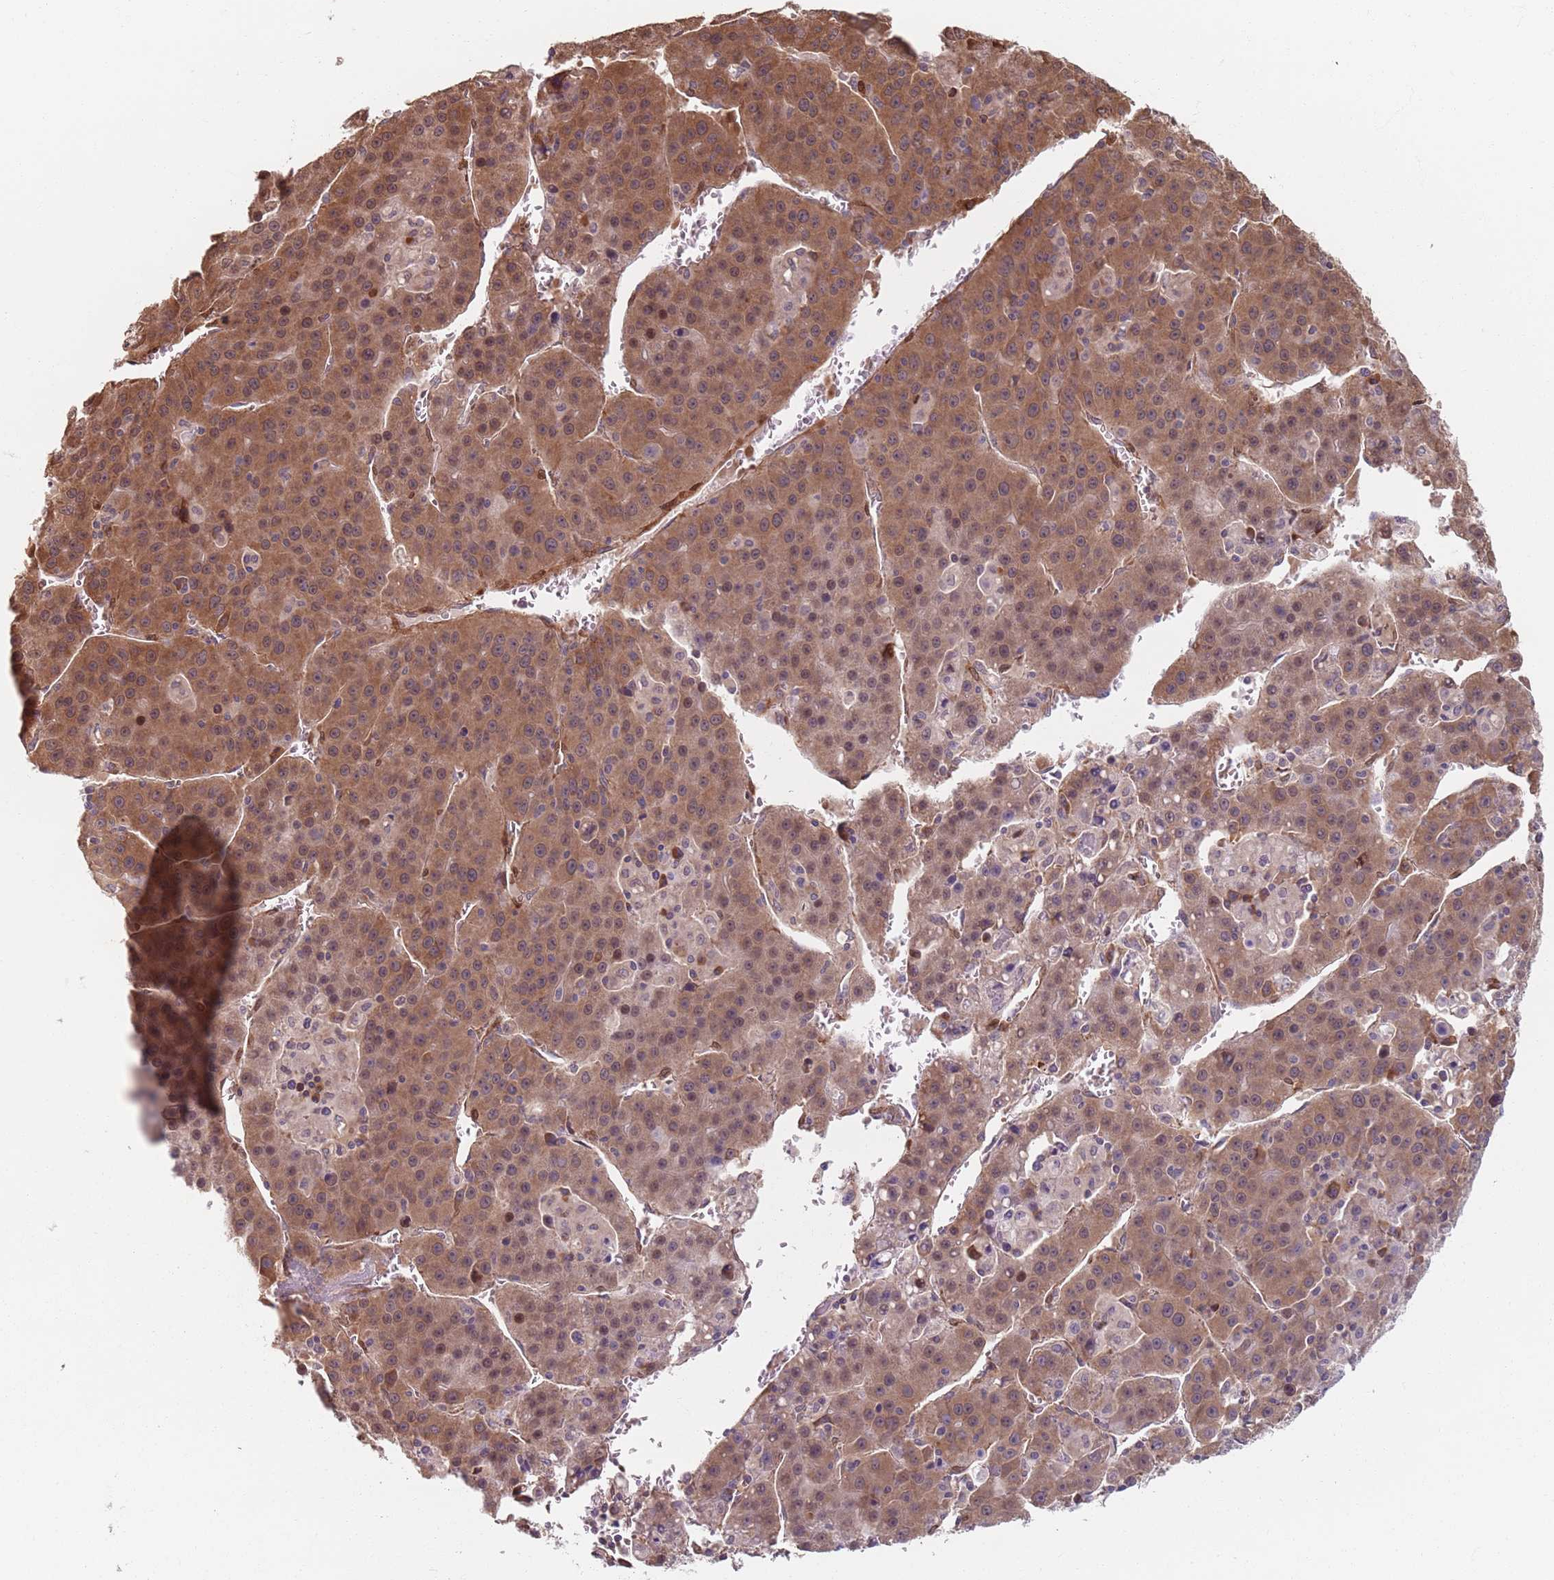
{"staining": {"intensity": "moderate", "quantity": ">75%", "location": "cytoplasmic/membranous"}, "tissue": "liver cancer", "cell_type": "Tumor cells", "image_type": "cancer", "snomed": [{"axis": "morphology", "description": "Carcinoma, Hepatocellular, NOS"}, {"axis": "topography", "description": "Liver"}], "caption": "A histopathology image showing moderate cytoplasmic/membranous positivity in approximately >75% of tumor cells in liver cancer, as visualized by brown immunohistochemical staining.", "gene": "NOTCH3", "patient": {"sex": "female", "age": 53}}